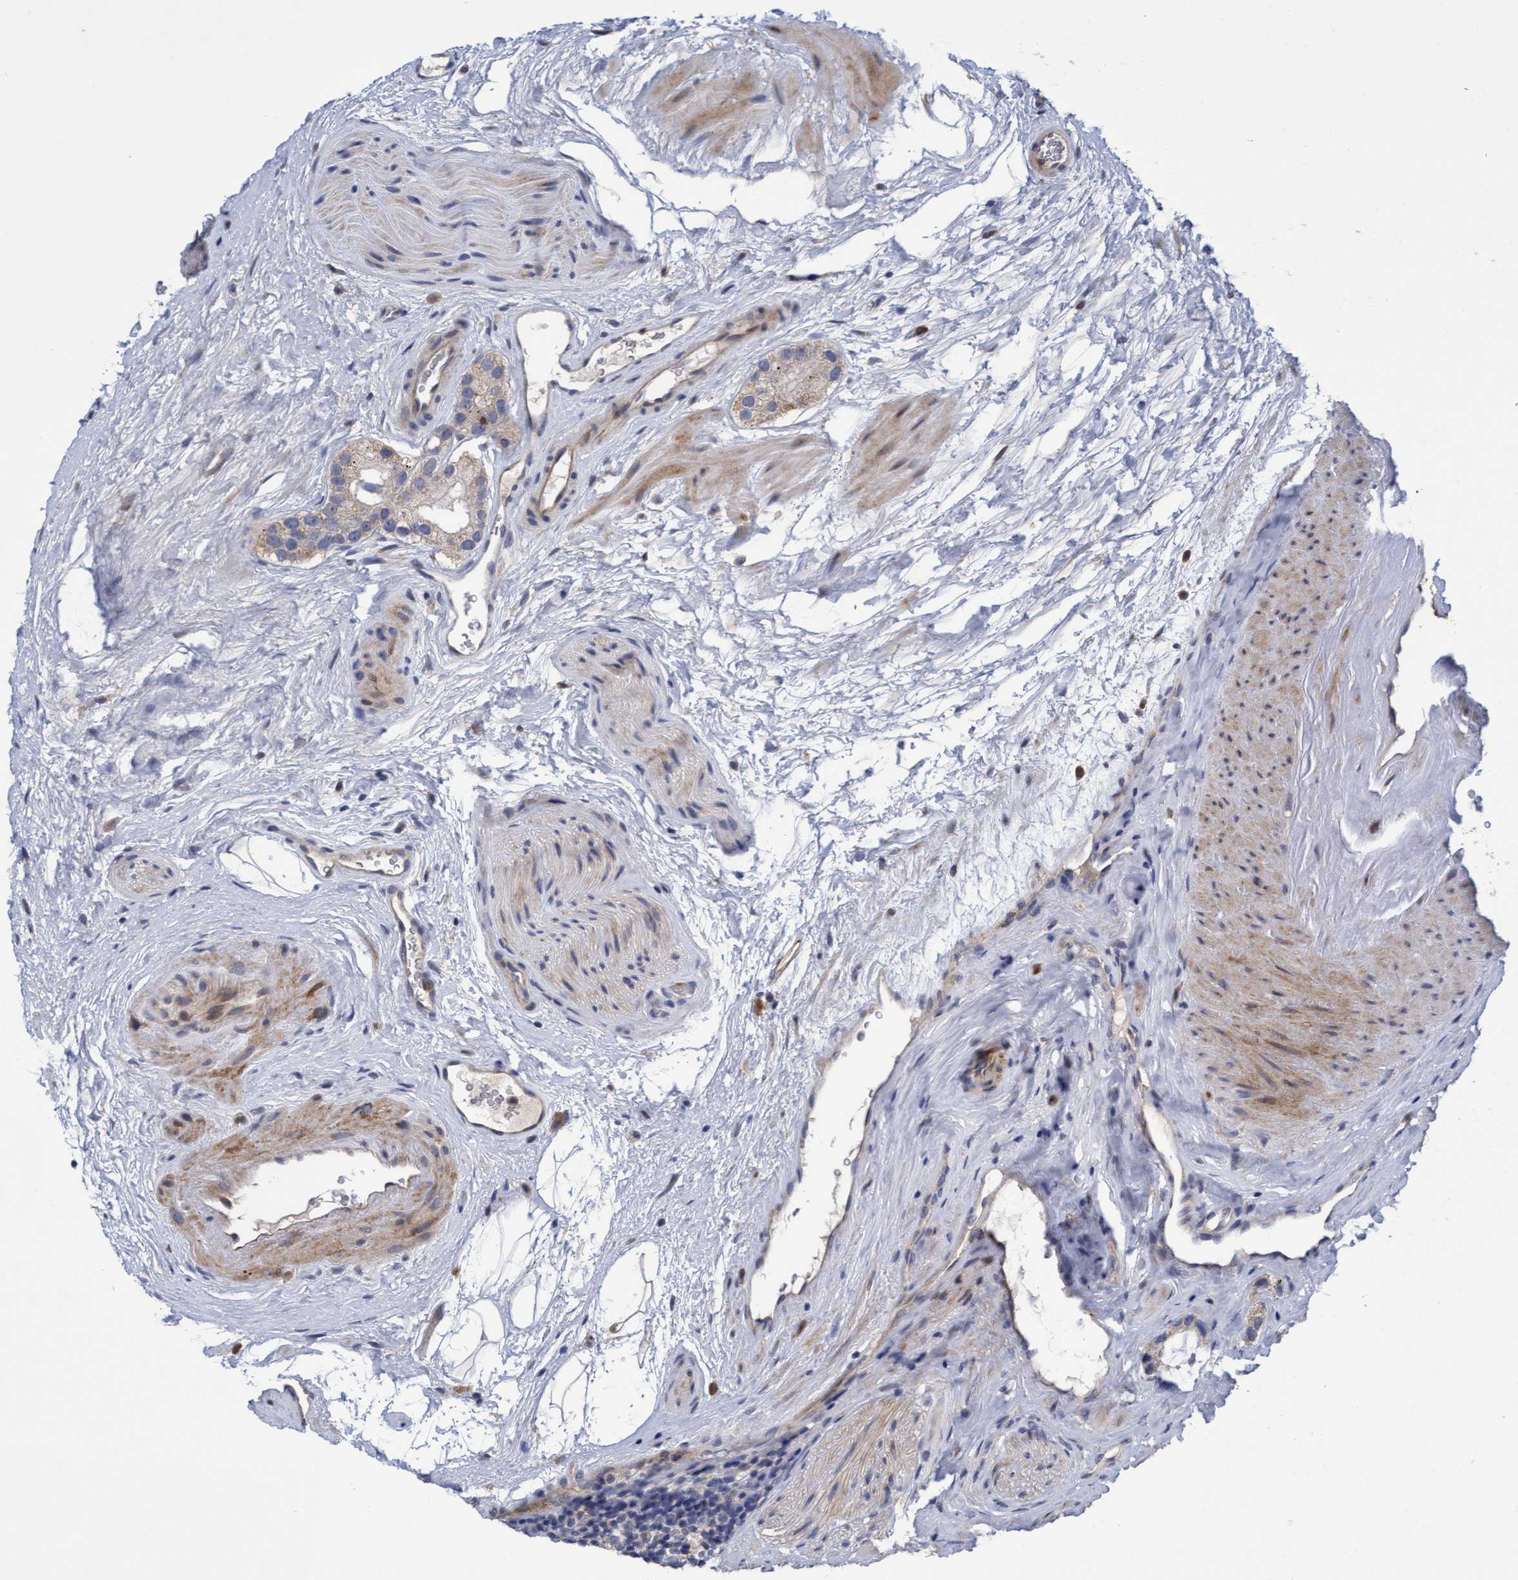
{"staining": {"intensity": "weak", "quantity": ">75%", "location": "cytoplasmic/membranous"}, "tissue": "prostate cancer", "cell_type": "Tumor cells", "image_type": "cancer", "snomed": [{"axis": "morphology", "description": "Adenocarcinoma, High grade"}, {"axis": "topography", "description": "Prostate"}], "caption": "A brown stain labels weak cytoplasmic/membranous positivity of a protein in human prostate adenocarcinoma (high-grade) tumor cells.", "gene": "SEMA4D", "patient": {"sex": "male", "age": 63}}